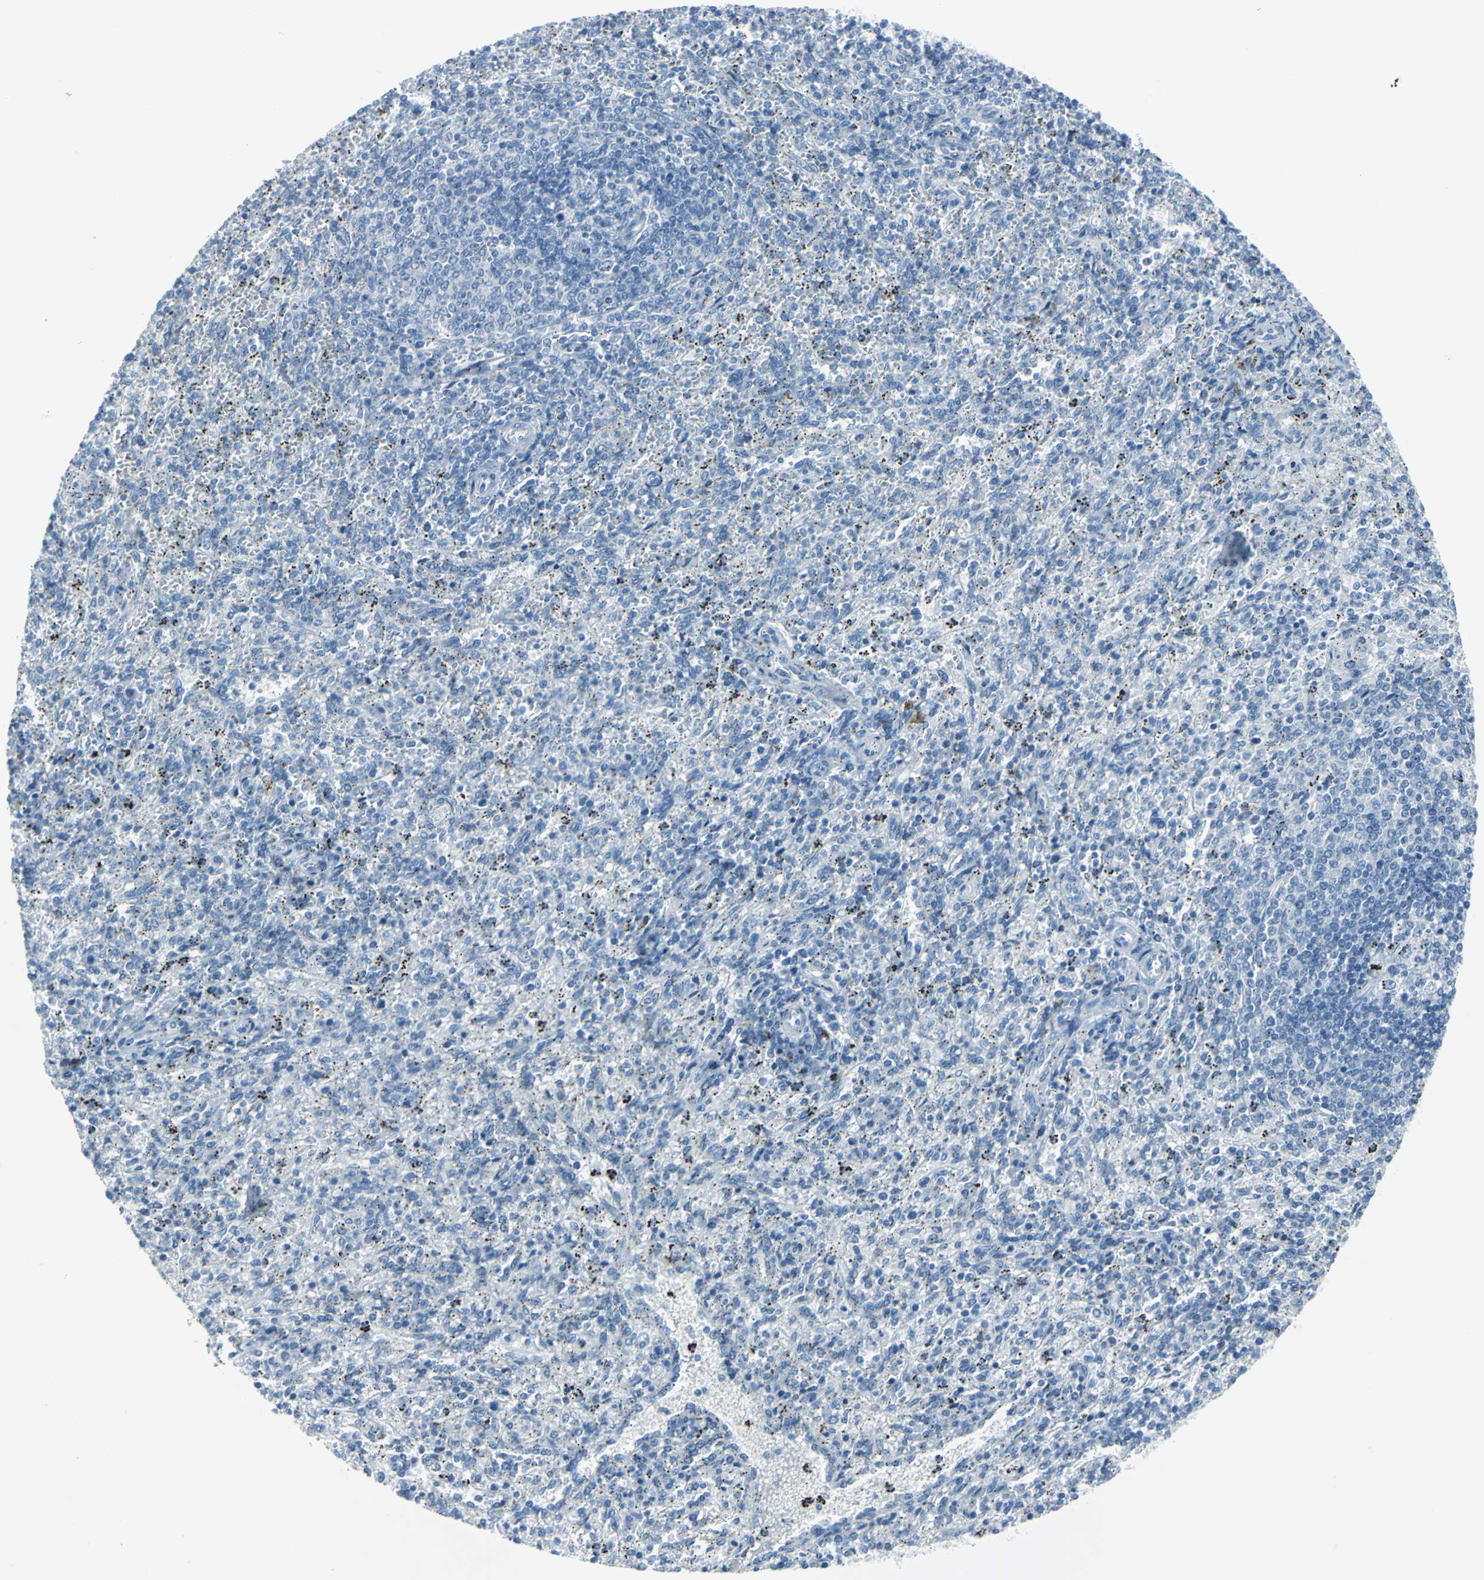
{"staining": {"intensity": "negative", "quantity": "none", "location": "none"}, "tissue": "spleen", "cell_type": "Cells in red pulp", "image_type": "normal", "snomed": [{"axis": "morphology", "description": "Normal tissue, NOS"}, {"axis": "topography", "description": "Spleen"}], "caption": "Protein analysis of benign spleen exhibits no significant positivity in cells in red pulp. (DAB IHC visualized using brightfield microscopy, high magnification).", "gene": "DNAI2", "patient": {"sex": "female", "age": 10}}